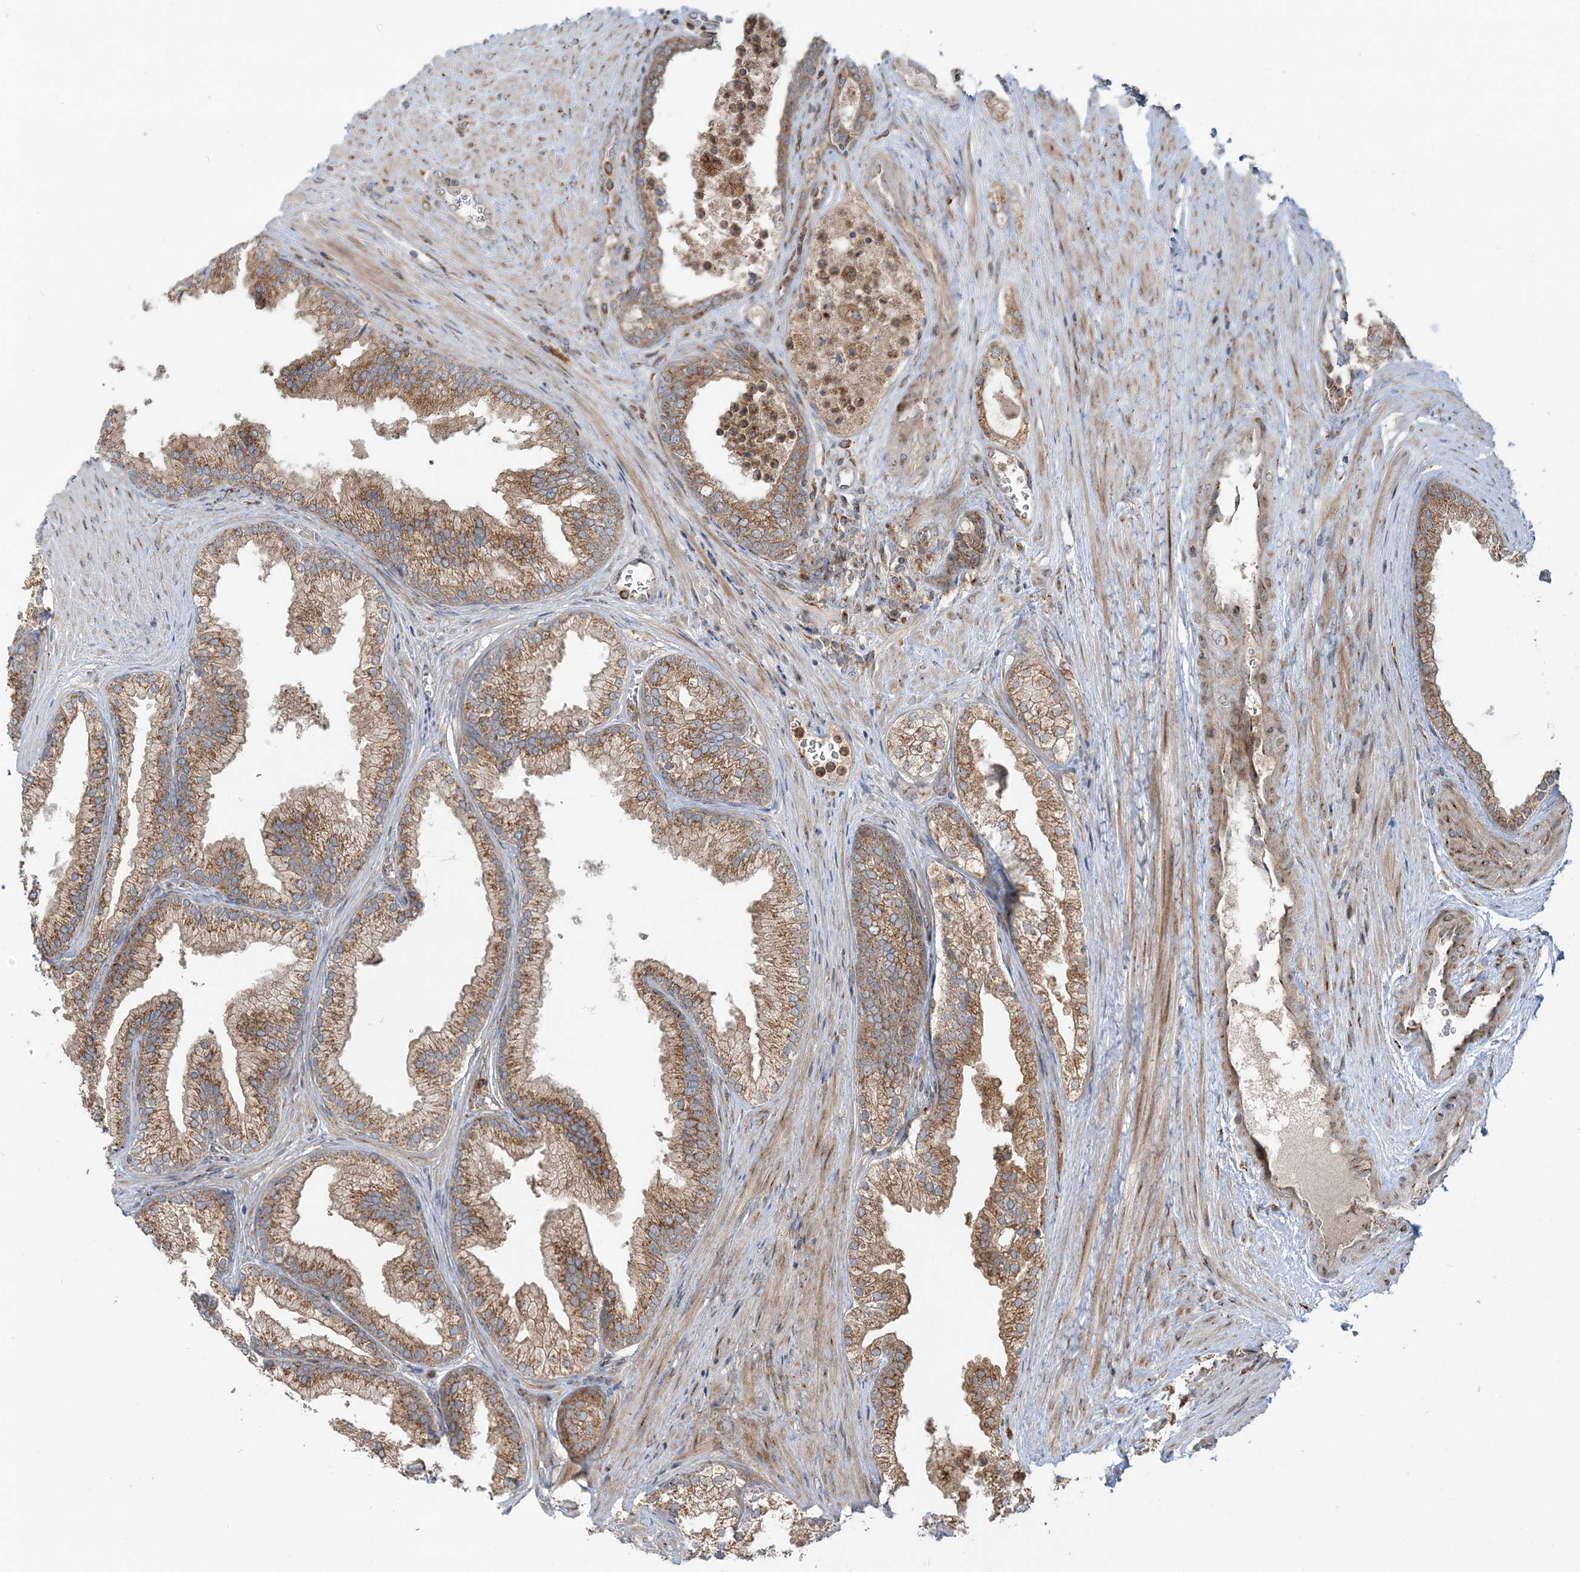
{"staining": {"intensity": "moderate", "quantity": ">75%", "location": "cytoplasmic/membranous"}, "tissue": "prostate", "cell_type": "Glandular cells", "image_type": "normal", "snomed": [{"axis": "morphology", "description": "Normal tissue, NOS"}, {"axis": "topography", "description": "Prostate"}], "caption": "This is an image of immunohistochemistry staining of unremarkable prostate, which shows moderate positivity in the cytoplasmic/membranous of glandular cells.", "gene": "ABCC3", "patient": {"sex": "male", "age": 76}}